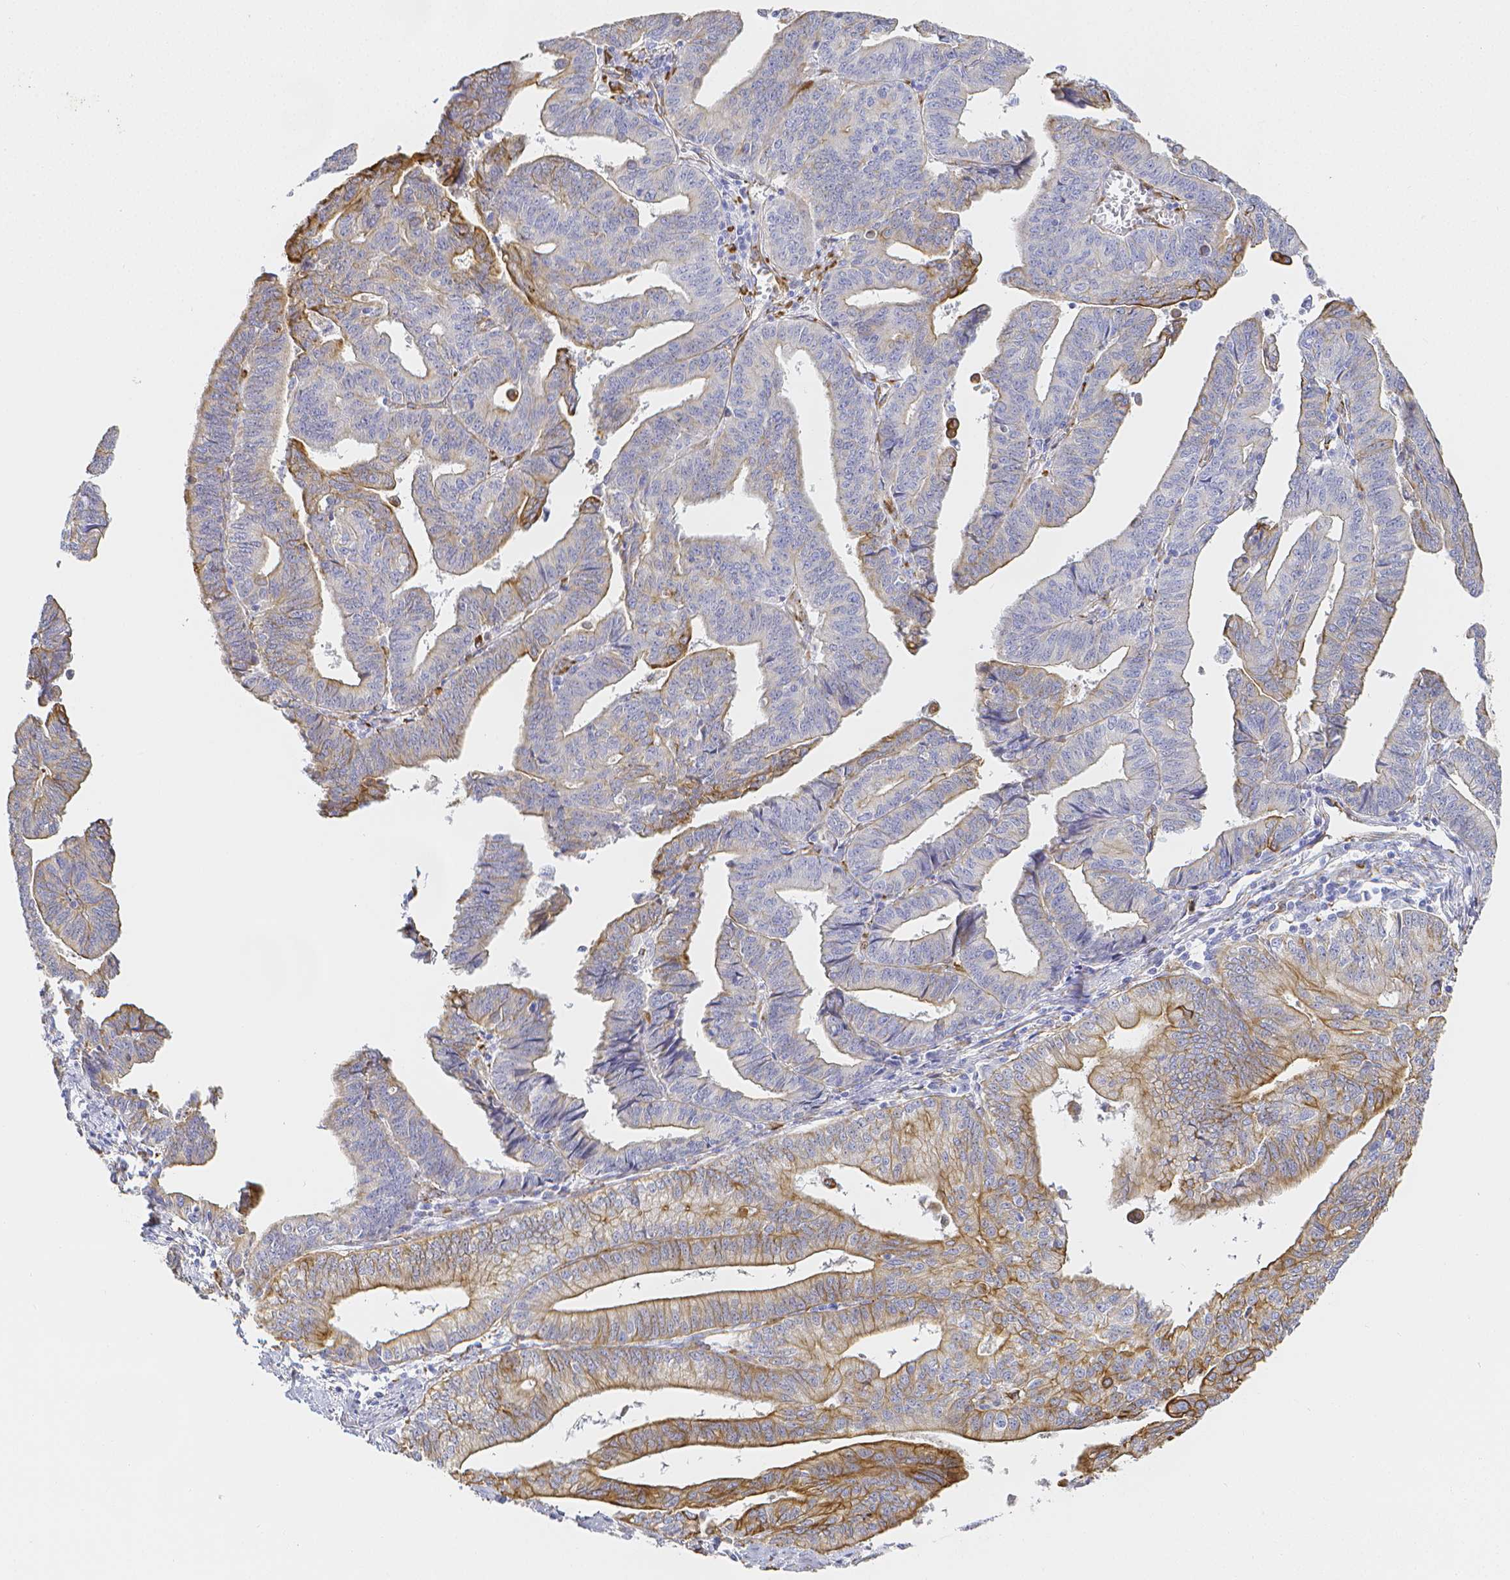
{"staining": {"intensity": "moderate", "quantity": "<25%", "location": "cytoplasmic/membranous"}, "tissue": "endometrial cancer", "cell_type": "Tumor cells", "image_type": "cancer", "snomed": [{"axis": "morphology", "description": "Adenocarcinoma, NOS"}, {"axis": "topography", "description": "Endometrium"}], "caption": "Immunohistochemistry of human endometrial adenocarcinoma displays low levels of moderate cytoplasmic/membranous positivity in approximately <25% of tumor cells.", "gene": "SMURF1", "patient": {"sex": "female", "age": 65}}